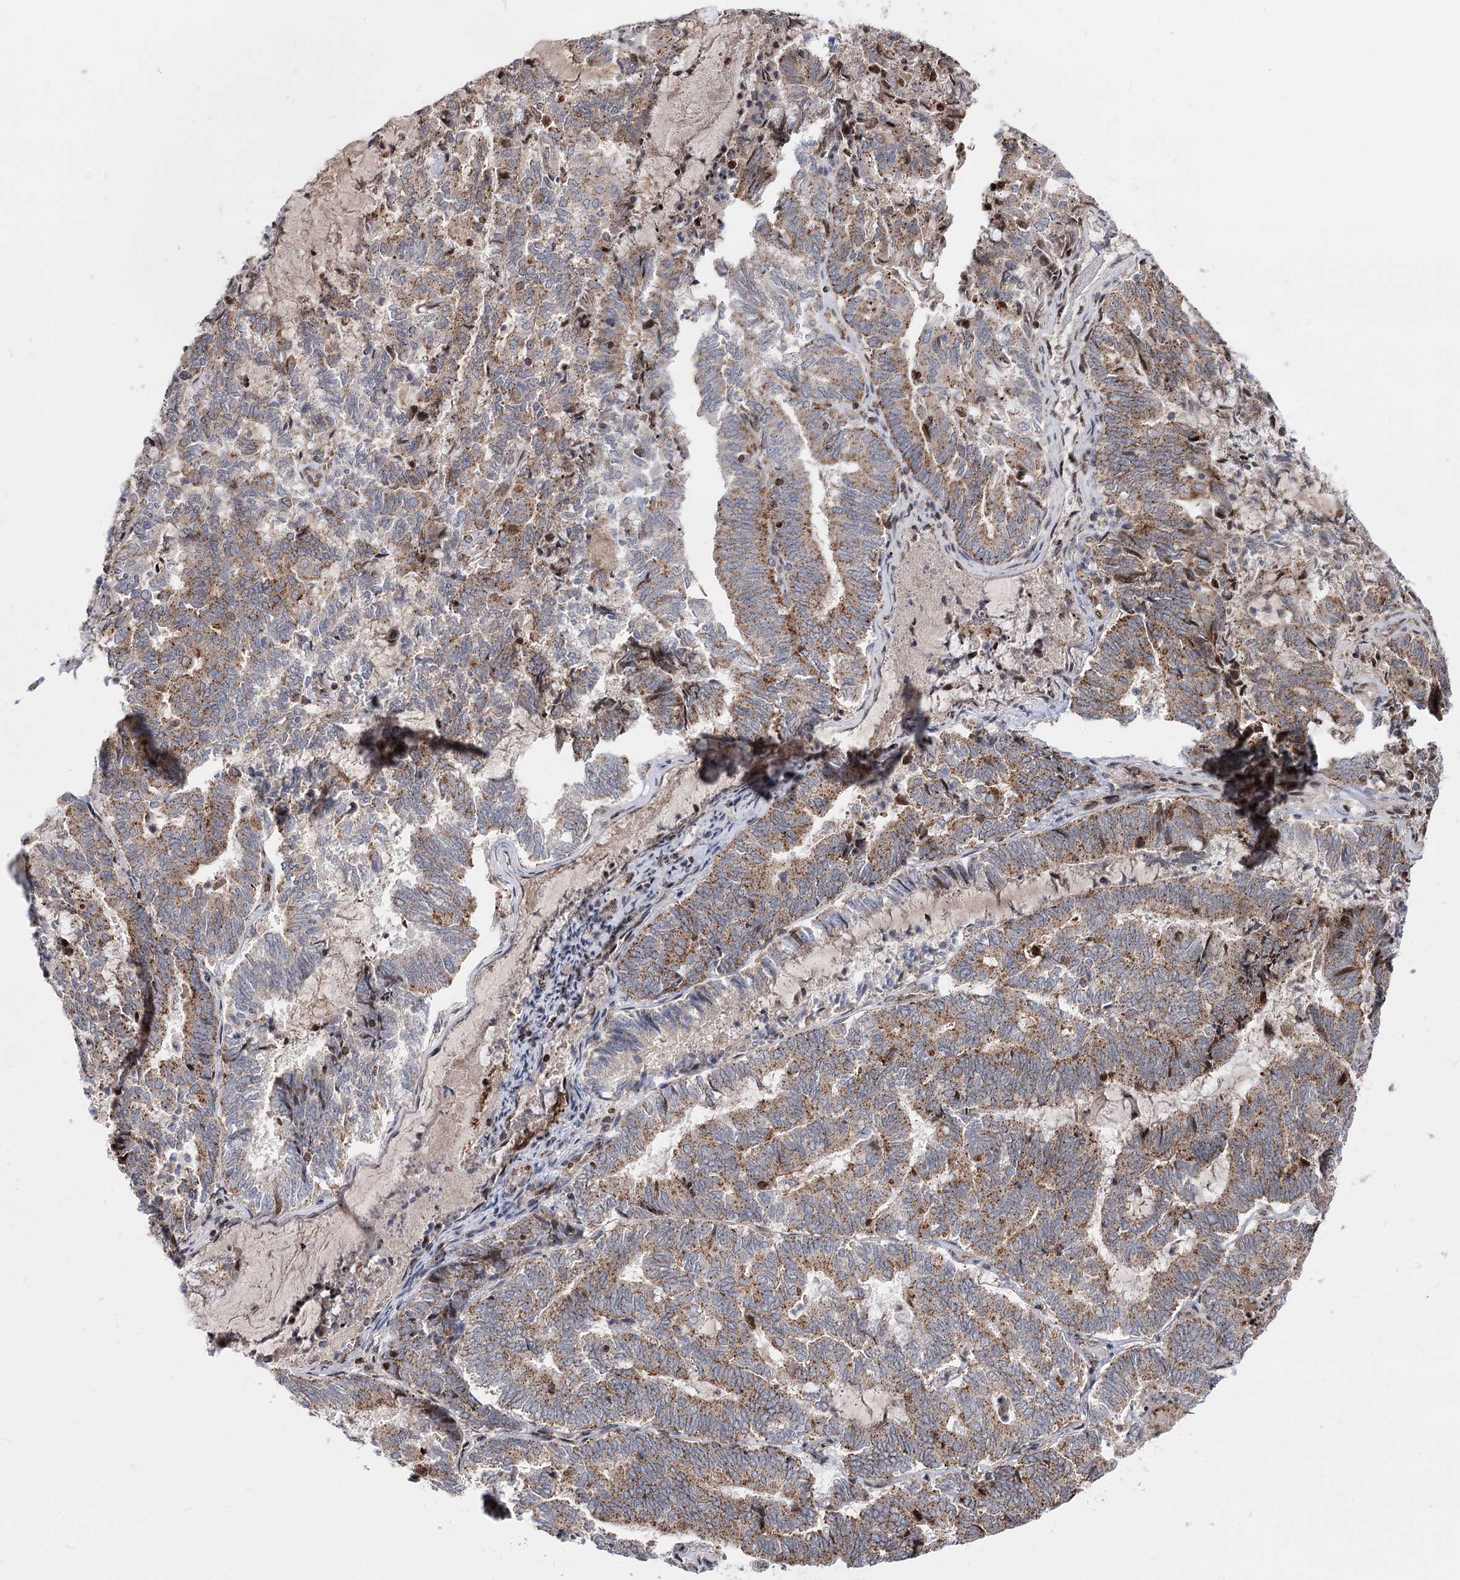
{"staining": {"intensity": "moderate", "quantity": ">75%", "location": "cytoplasmic/membranous"}, "tissue": "endometrial cancer", "cell_type": "Tumor cells", "image_type": "cancer", "snomed": [{"axis": "morphology", "description": "Adenocarcinoma, NOS"}, {"axis": "topography", "description": "Endometrium"}], "caption": "Moderate cytoplasmic/membranous expression for a protein is seen in approximately >75% of tumor cells of endometrial adenocarcinoma using IHC.", "gene": "ZFYVE27", "patient": {"sex": "female", "age": 80}}